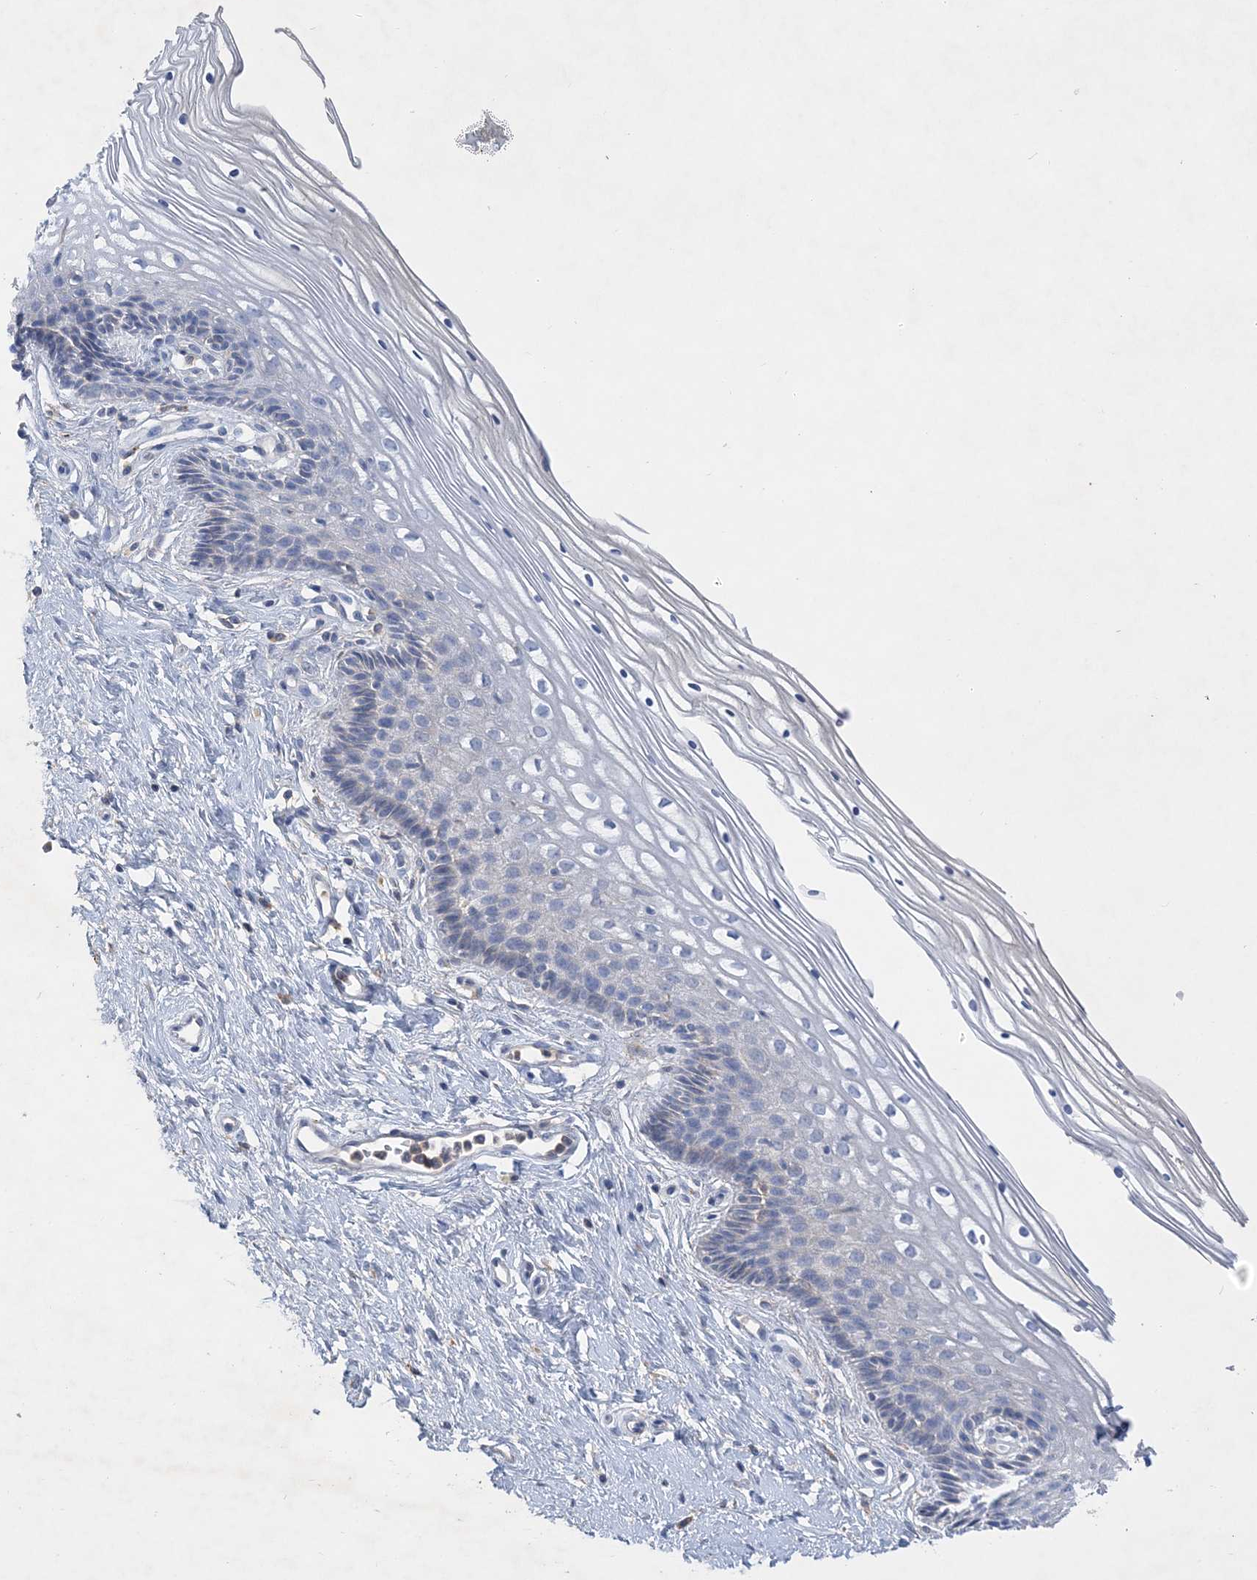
{"staining": {"intensity": "weak", "quantity": "25%-75%", "location": "cytoplasmic/membranous"}, "tissue": "cervix", "cell_type": "Glandular cells", "image_type": "normal", "snomed": [{"axis": "morphology", "description": "Normal tissue, NOS"}, {"axis": "topography", "description": "Cervix"}], "caption": "Immunohistochemistry of normal human cervix demonstrates low levels of weak cytoplasmic/membranous staining in approximately 25%-75% of glandular cells.", "gene": "GRINA", "patient": {"sex": "female", "age": 33}}